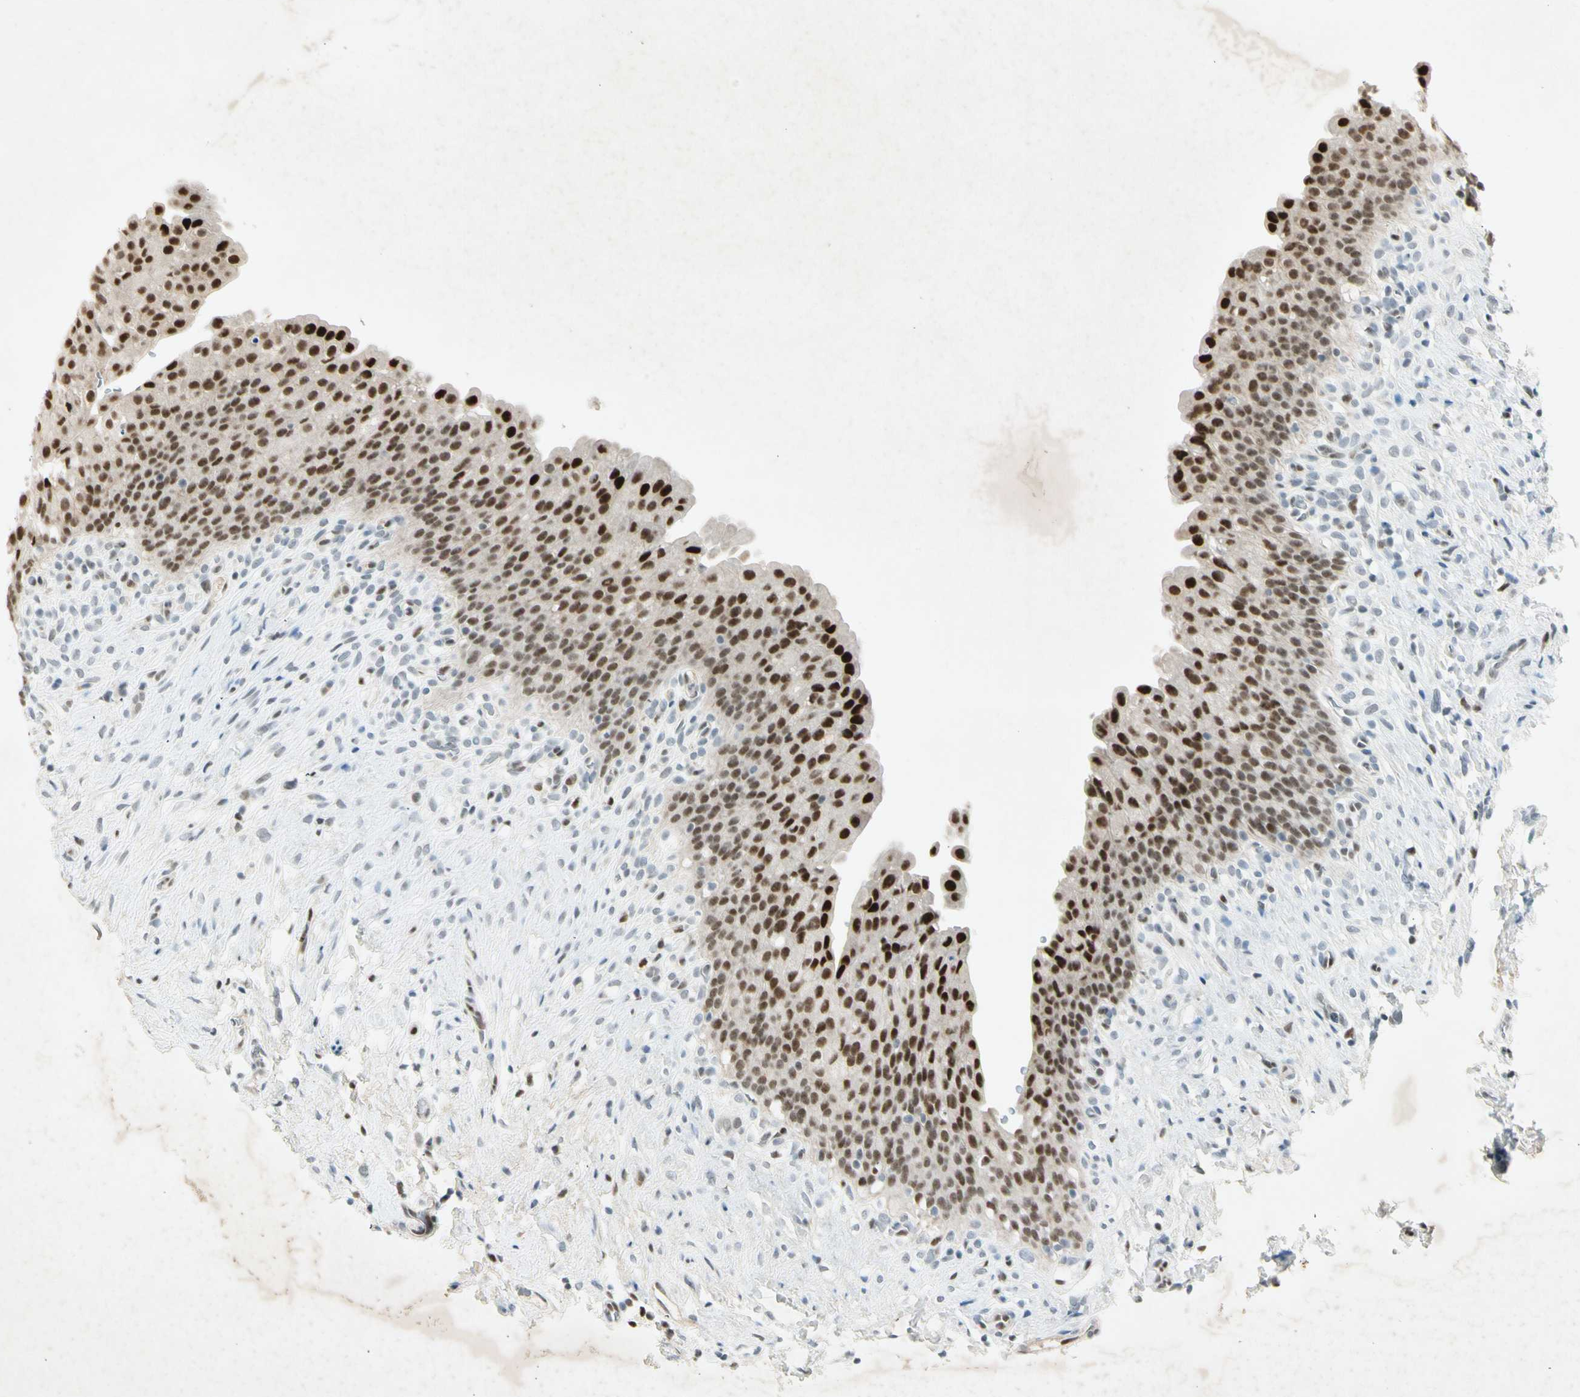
{"staining": {"intensity": "strong", "quantity": ">75%", "location": "nuclear"}, "tissue": "urinary bladder", "cell_type": "Urothelial cells", "image_type": "normal", "snomed": [{"axis": "morphology", "description": "Normal tissue, NOS"}, {"axis": "topography", "description": "Urinary bladder"}], "caption": "Protein expression analysis of normal human urinary bladder reveals strong nuclear positivity in approximately >75% of urothelial cells.", "gene": "RNF43", "patient": {"sex": "female", "age": 79}}